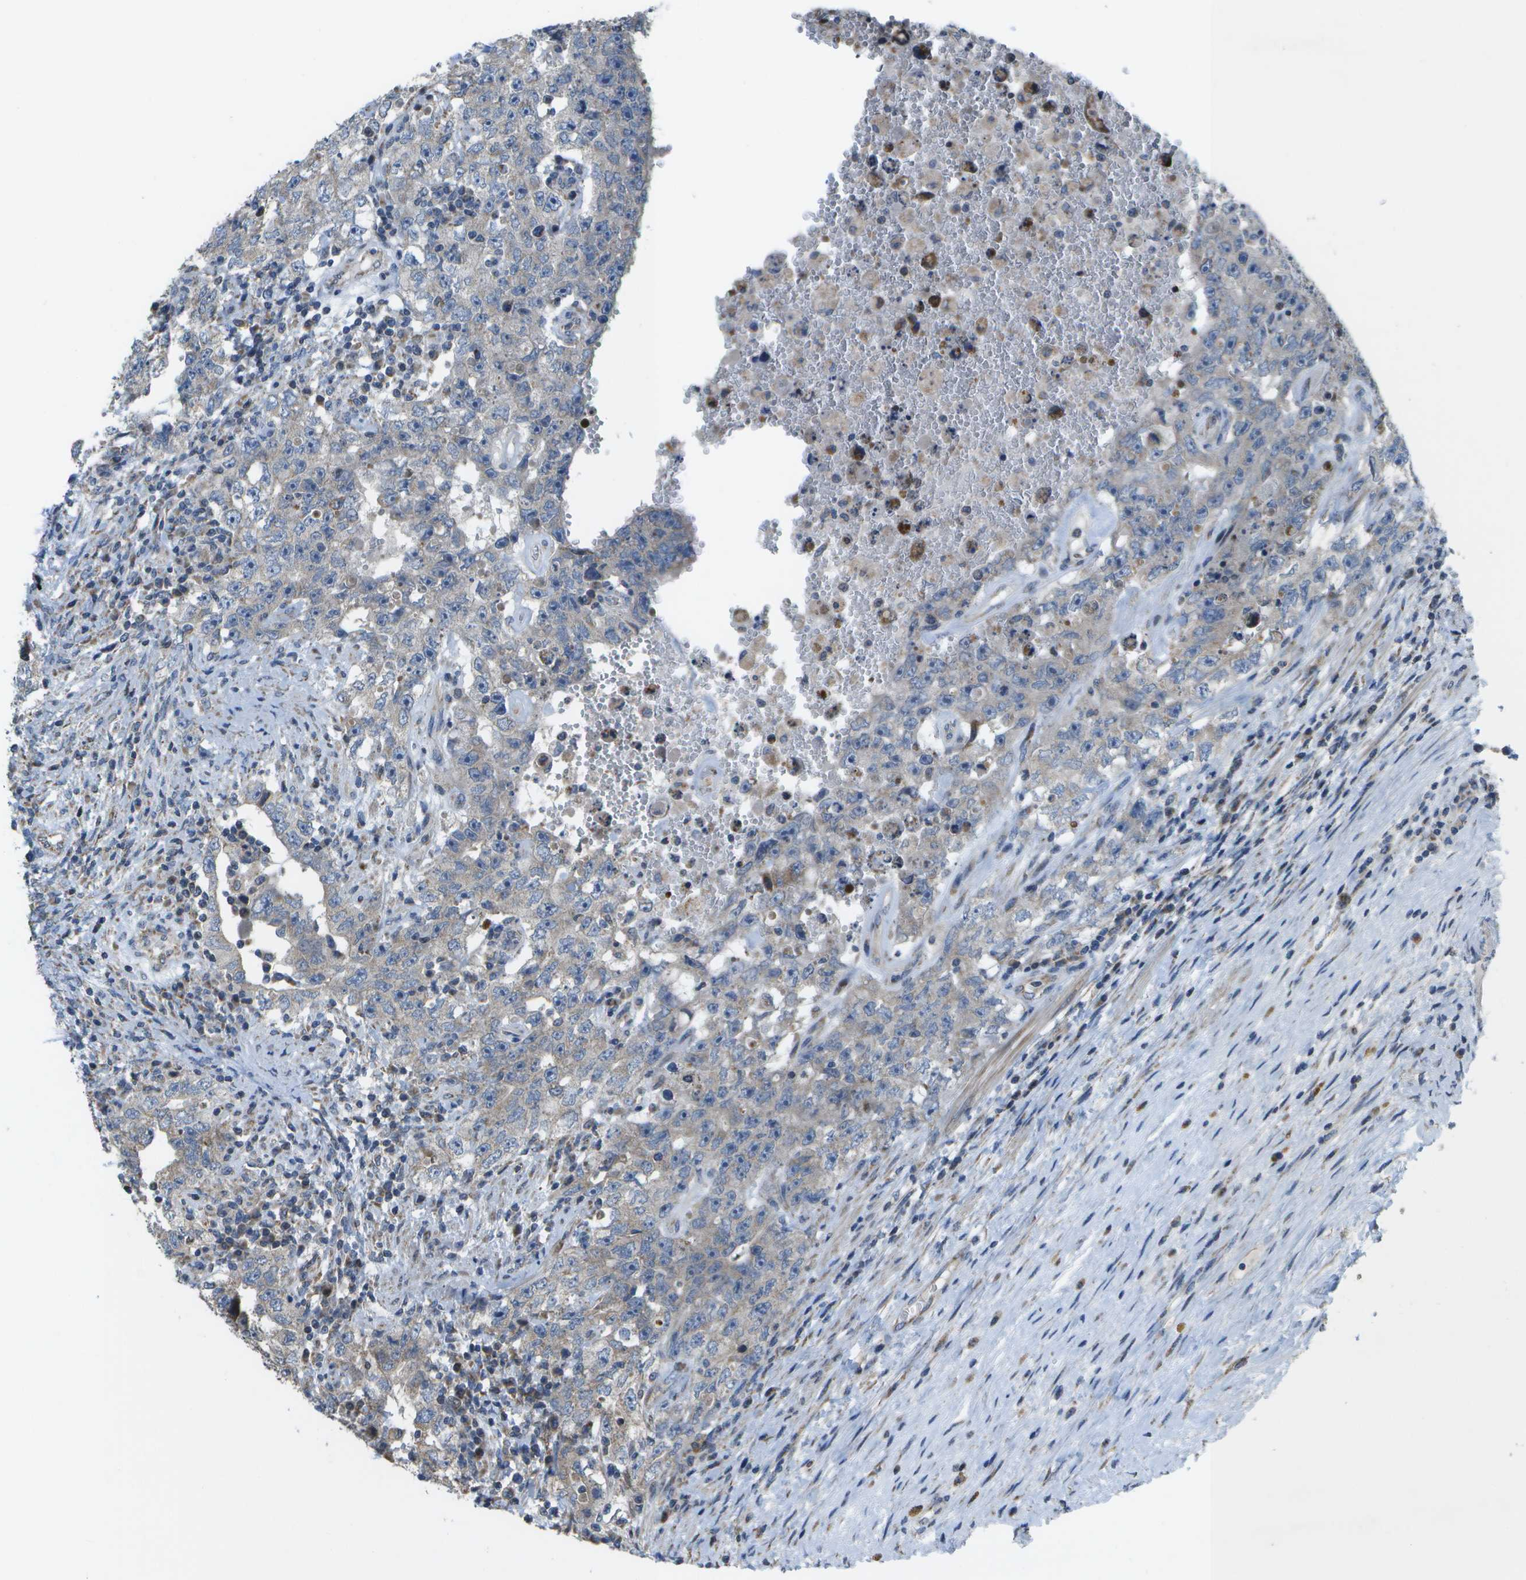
{"staining": {"intensity": "weak", "quantity": "<25%", "location": "cytoplasmic/membranous"}, "tissue": "testis cancer", "cell_type": "Tumor cells", "image_type": "cancer", "snomed": [{"axis": "morphology", "description": "Carcinoma, Embryonal, NOS"}, {"axis": "topography", "description": "Testis"}], "caption": "The image reveals no significant staining in tumor cells of testis embryonal carcinoma. (Brightfield microscopy of DAB immunohistochemistry (IHC) at high magnification).", "gene": "HADHA", "patient": {"sex": "male", "age": 26}}